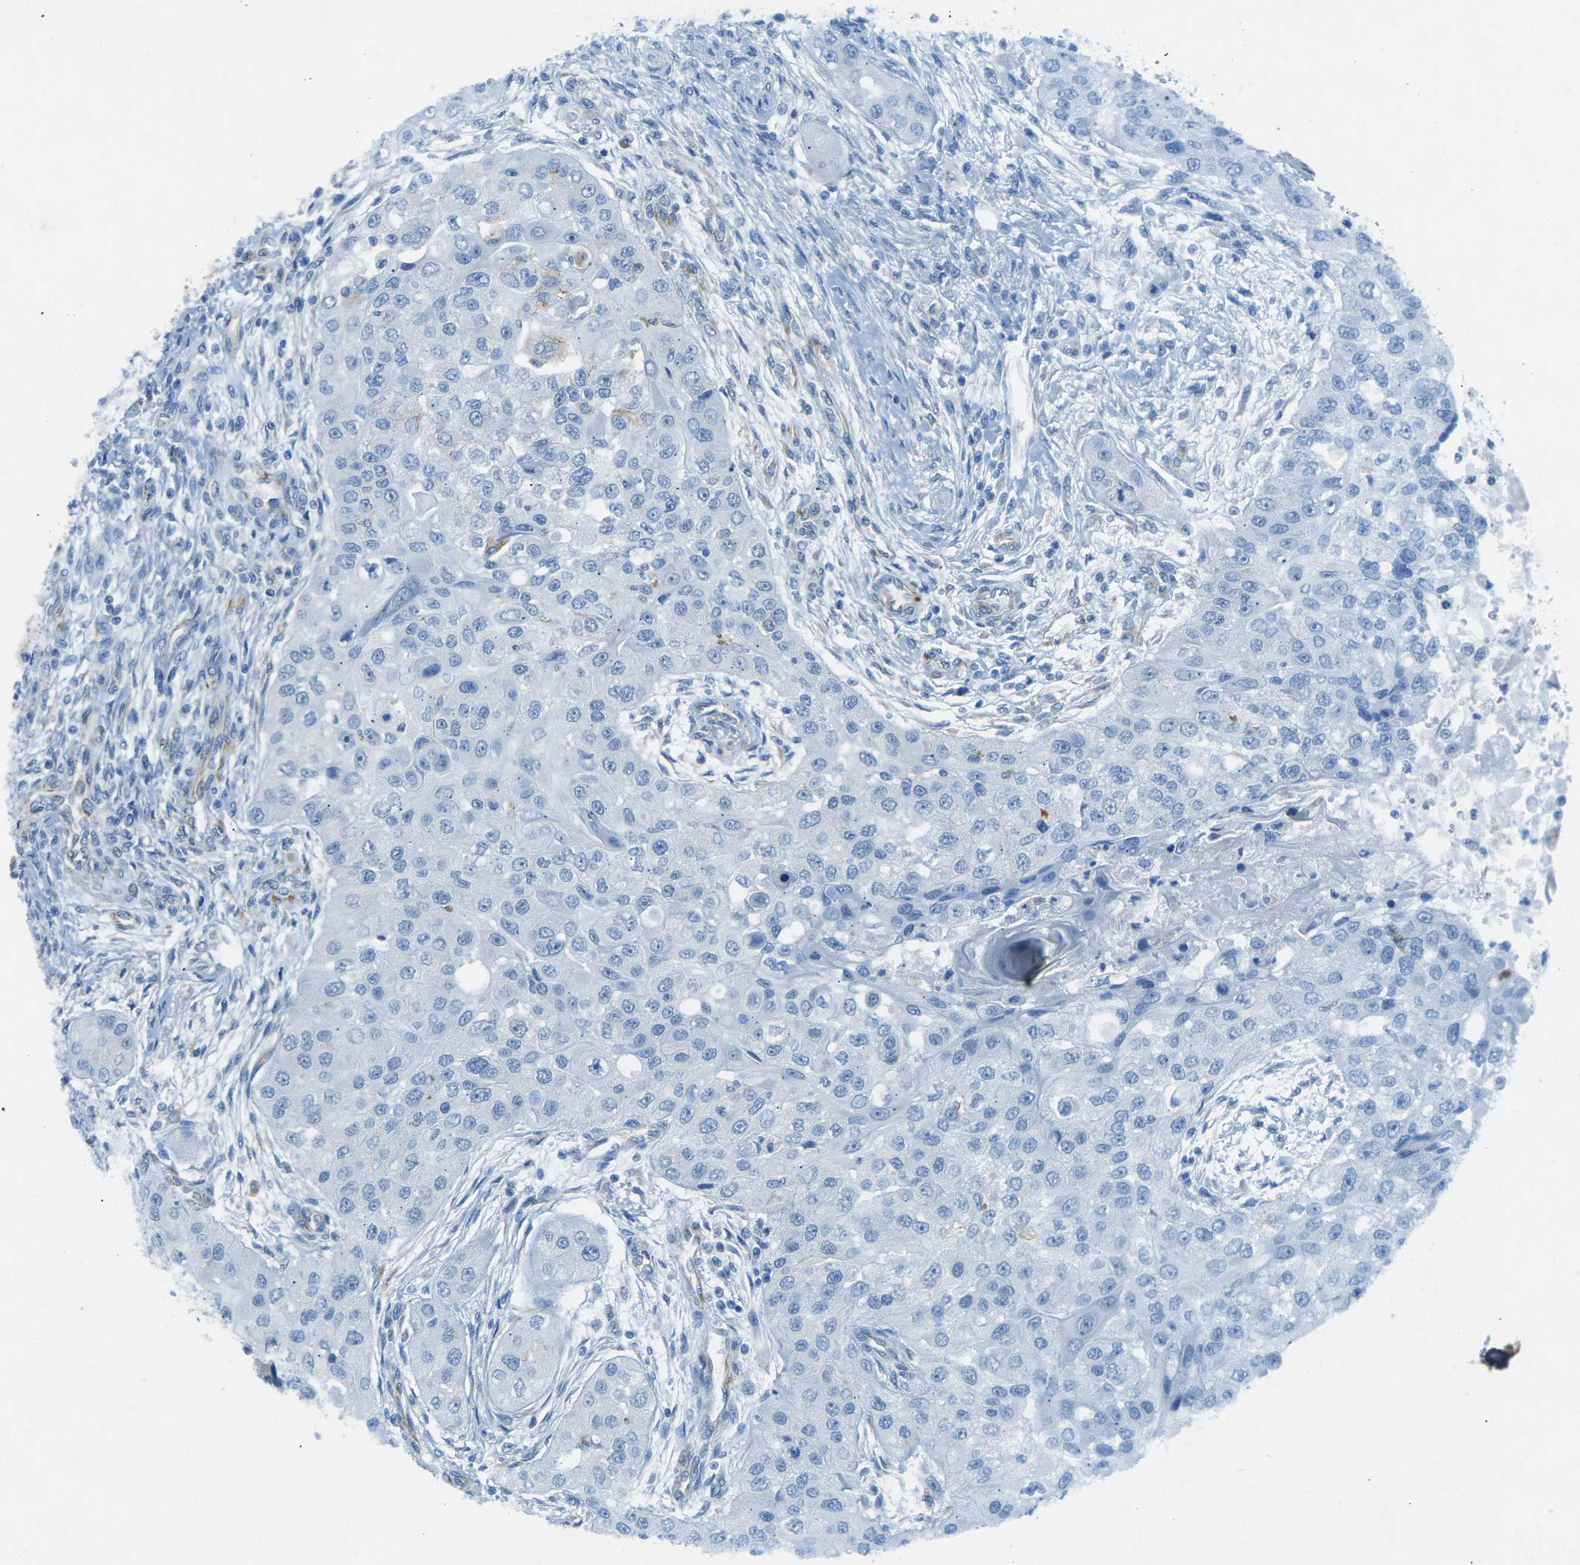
{"staining": {"intensity": "negative", "quantity": "none", "location": "none"}, "tissue": "head and neck cancer", "cell_type": "Tumor cells", "image_type": "cancer", "snomed": [{"axis": "morphology", "description": "Normal tissue, NOS"}, {"axis": "morphology", "description": "Squamous cell carcinoma, NOS"}, {"axis": "topography", "description": "Skeletal muscle"}, {"axis": "topography", "description": "Head-Neck"}], "caption": "Head and neck cancer was stained to show a protein in brown. There is no significant positivity in tumor cells.", "gene": "SORT1", "patient": {"sex": "male", "age": 51}}